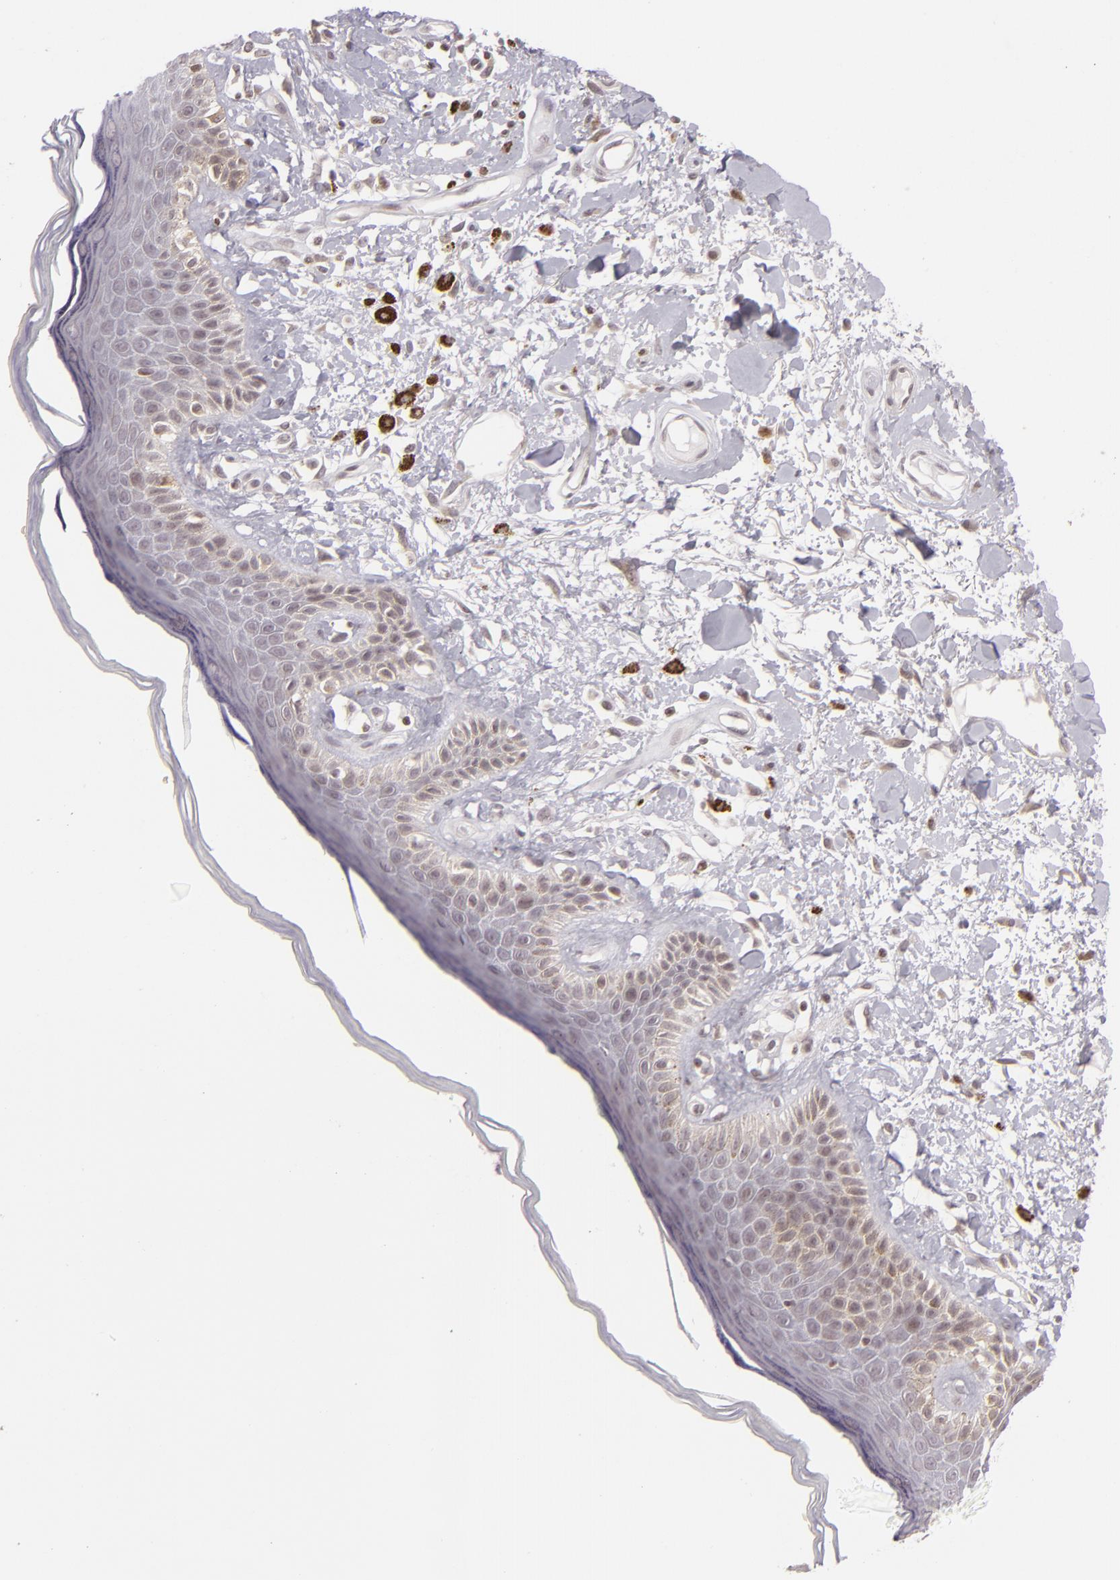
{"staining": {"intensity": "weak", "quantity": "25%-75%", "location": "nuclear"}, "tissue": "skin", "cell_type": "Epidermal cells", "image_type": "normal", "snomed": [{"axis": "morphology", "description": "Normal tissue, NOS"}, {"axis": "topography", "description": "Anal"}], "caption": "IHC histopathology image of unremarkable skin: human skin stained using immunohistochemistry (IHC) shows low levels of weak protein expression localized specifically in the nuclear of epidermal cells, appearing as a nuclear brown color.", "gene": "AKAP6", "patient": {"sex": "female", "age": 78}}